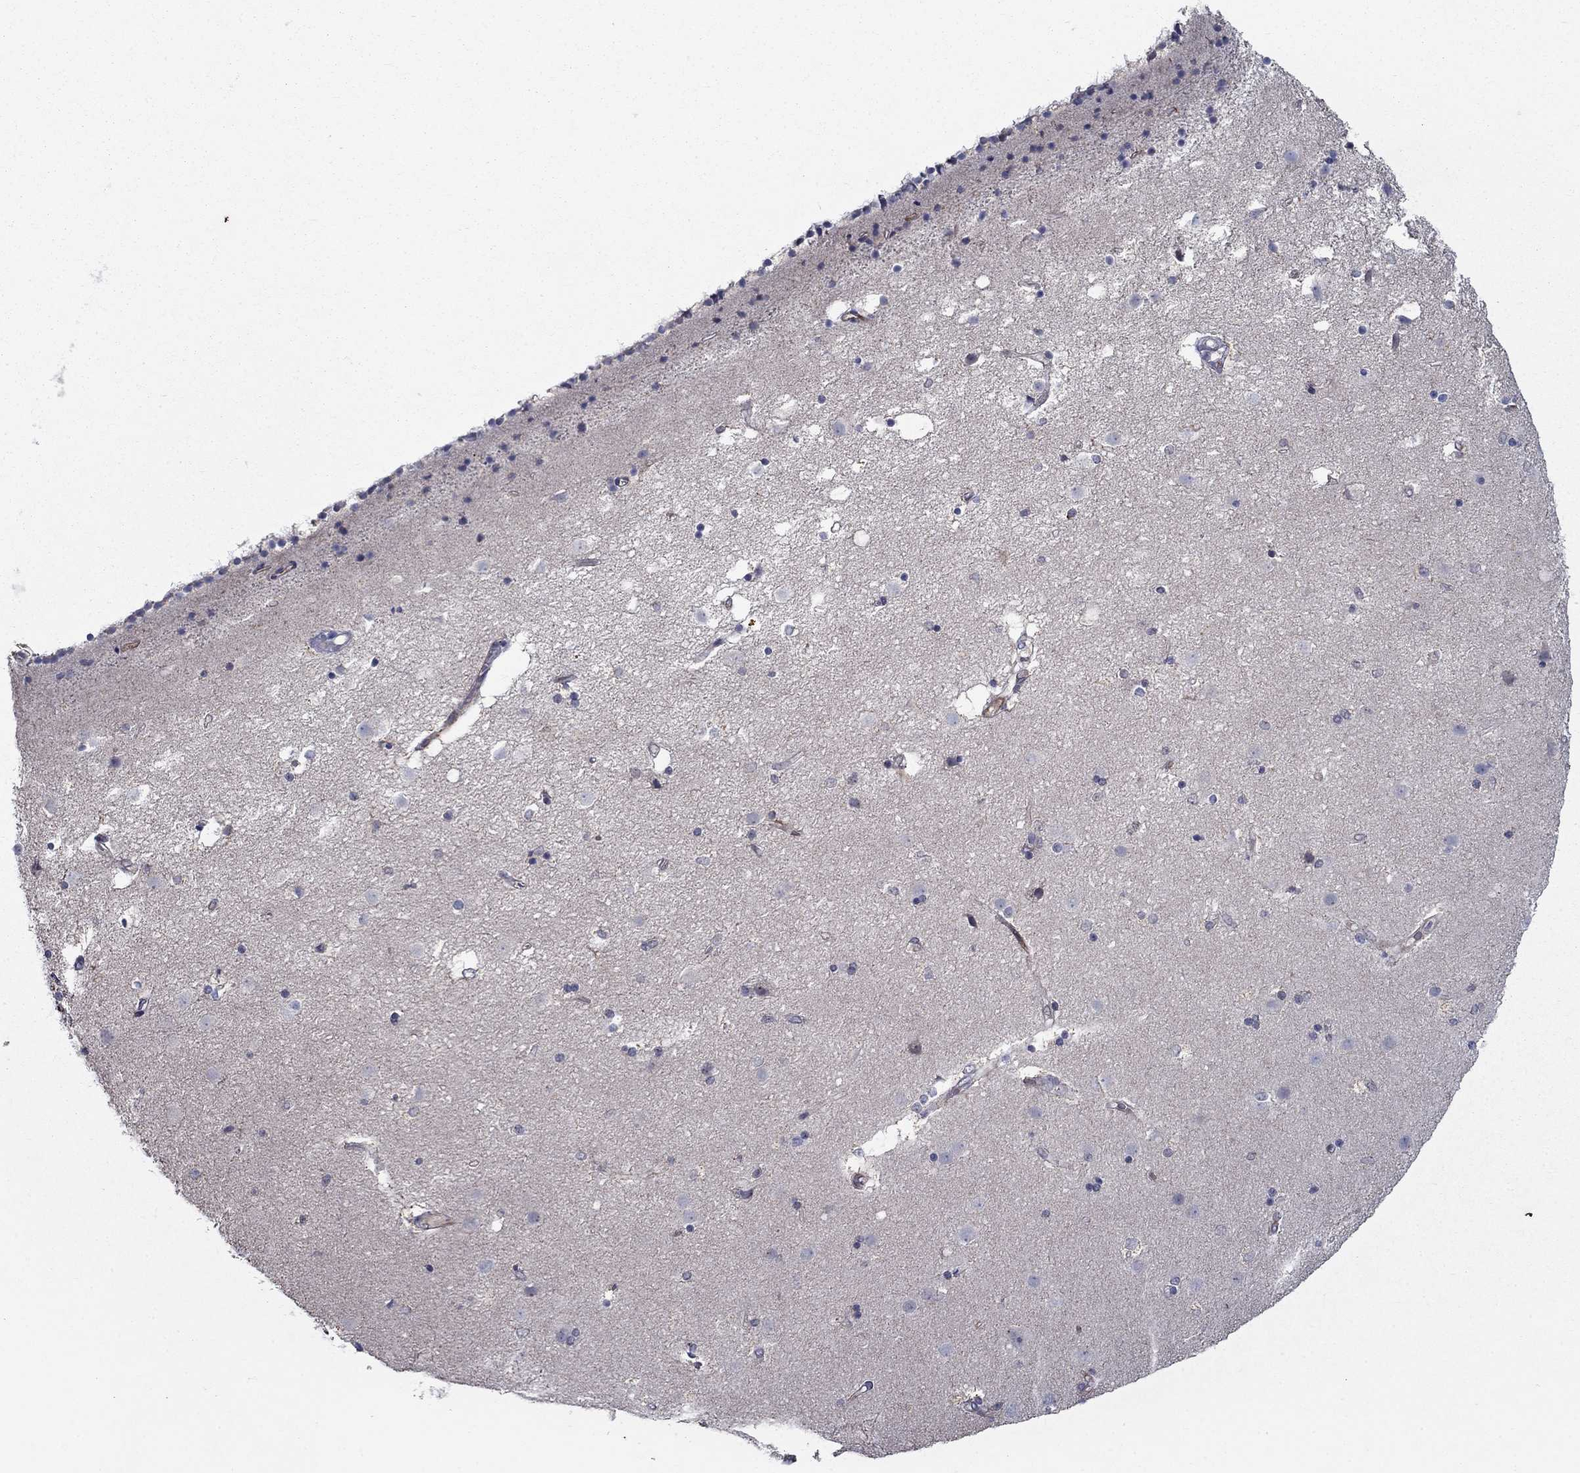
{"staining": {"intensity": "negative", "quantity": "none", "location": "none"}, "tissue": "caudate", "cell_type": "Glial cells", "image_type": "normal", "snomed": [{"axis": "morphology", "description": "Normal tissue, NOS"}, {"axis": "topography", "description": "Lateral ventricle wall"}], "caption": "This is an immunohistochemistry image of benign caudate. There is no staining in glial cells.", "gene": "LACTB2", "patient": {"sex": "female", "age": 71}}